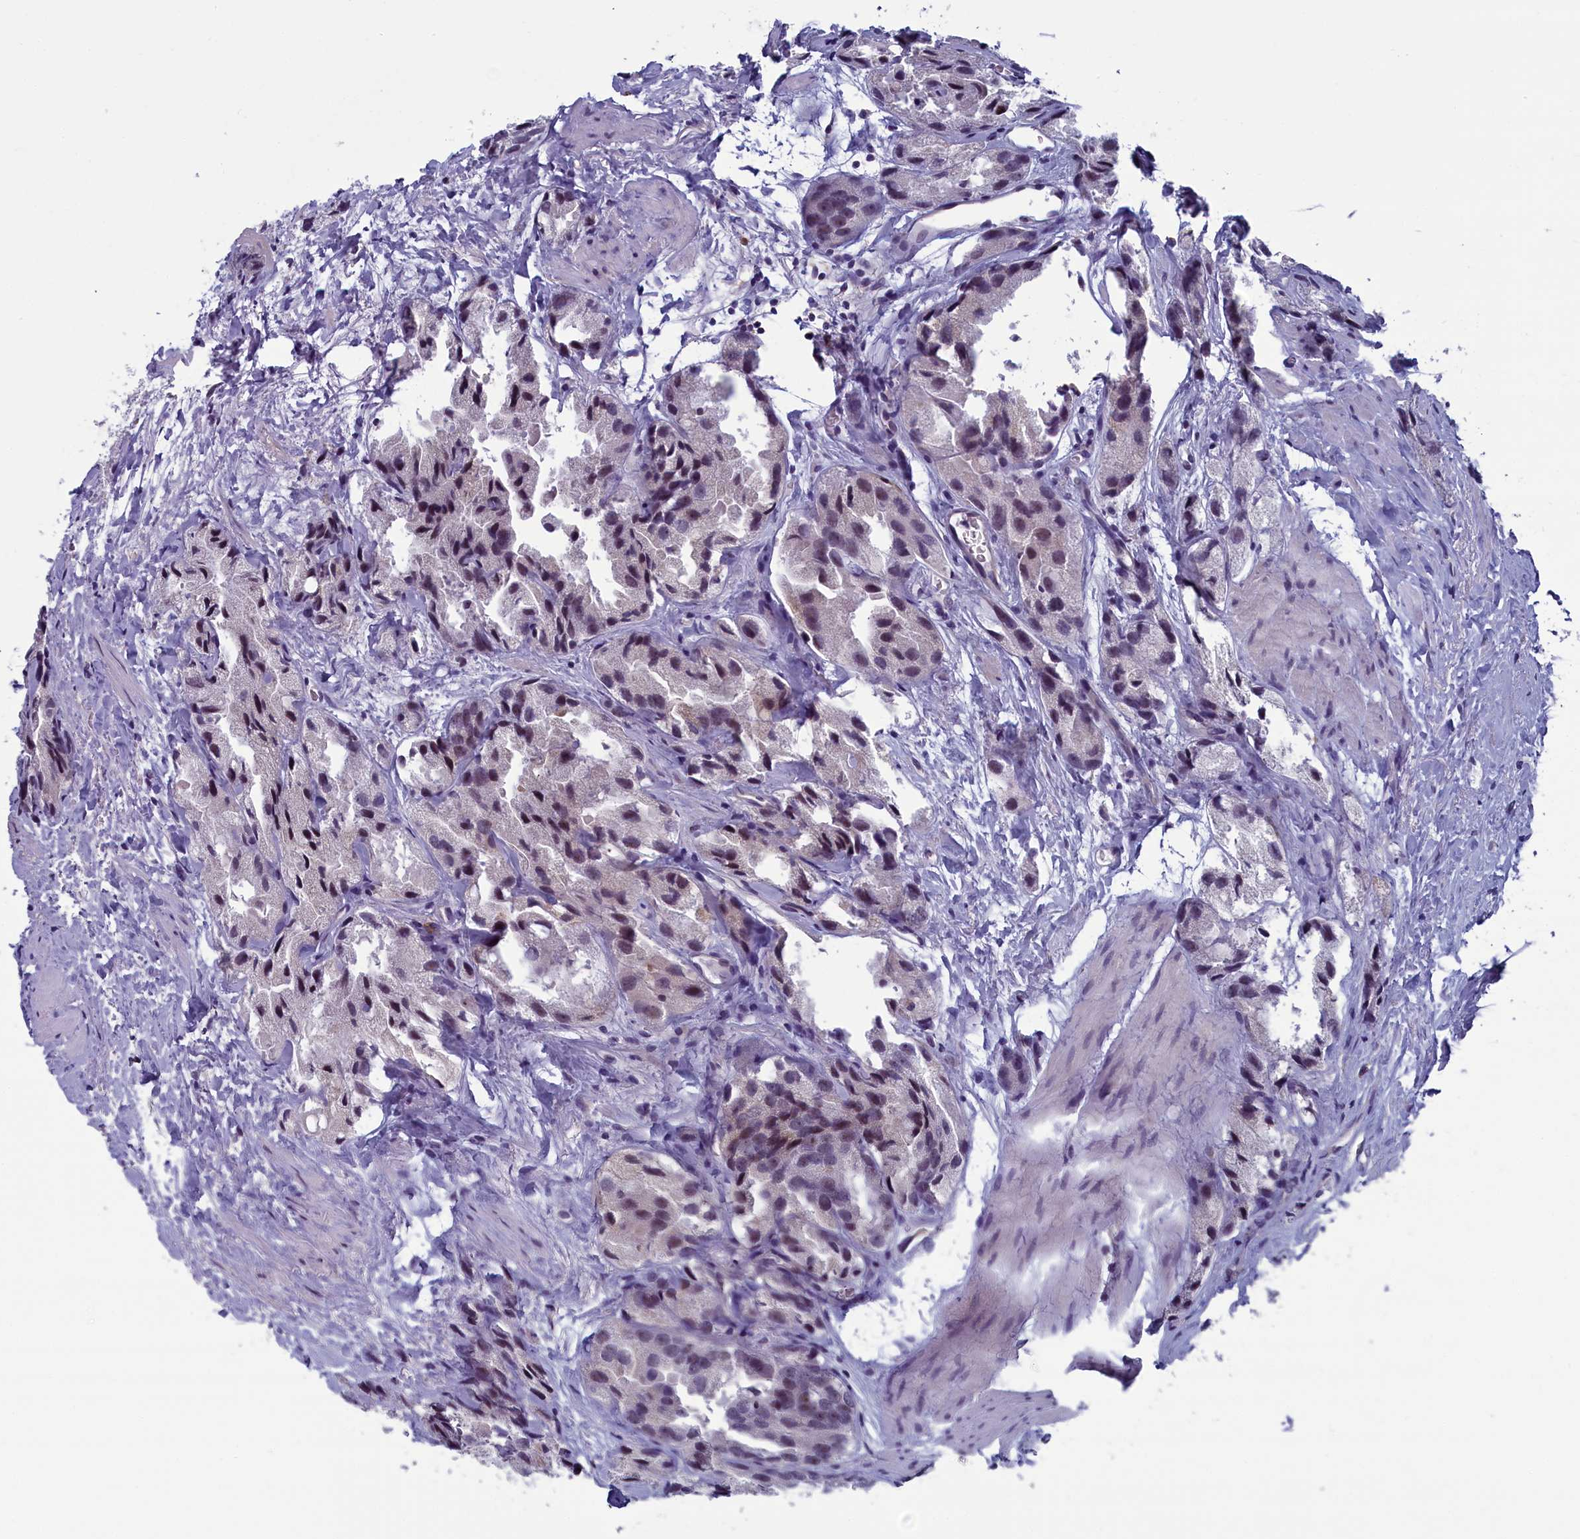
{"staining": {"intensity": "weak", "quantity": "25%-75%", "location": "nuclear"}, "tissue": "prostate cancer", "cell_type": "Tumor cells", "image_type": "cancer", "snomed": [{"axis": "morphology", "description": "Adenocarcinoma, High grade"}, {"axis": "topography", "description": "Prostate"}], "caption": "Approximately 25%-75% of tumor cells in prostate adenocarcinoma (high-grade) reveal weak nuclear protein expression as visualized by brown immunohistochemical staining.", "gene": "CNEP1R1", "patient": {"sex": "male", "age": 66}}